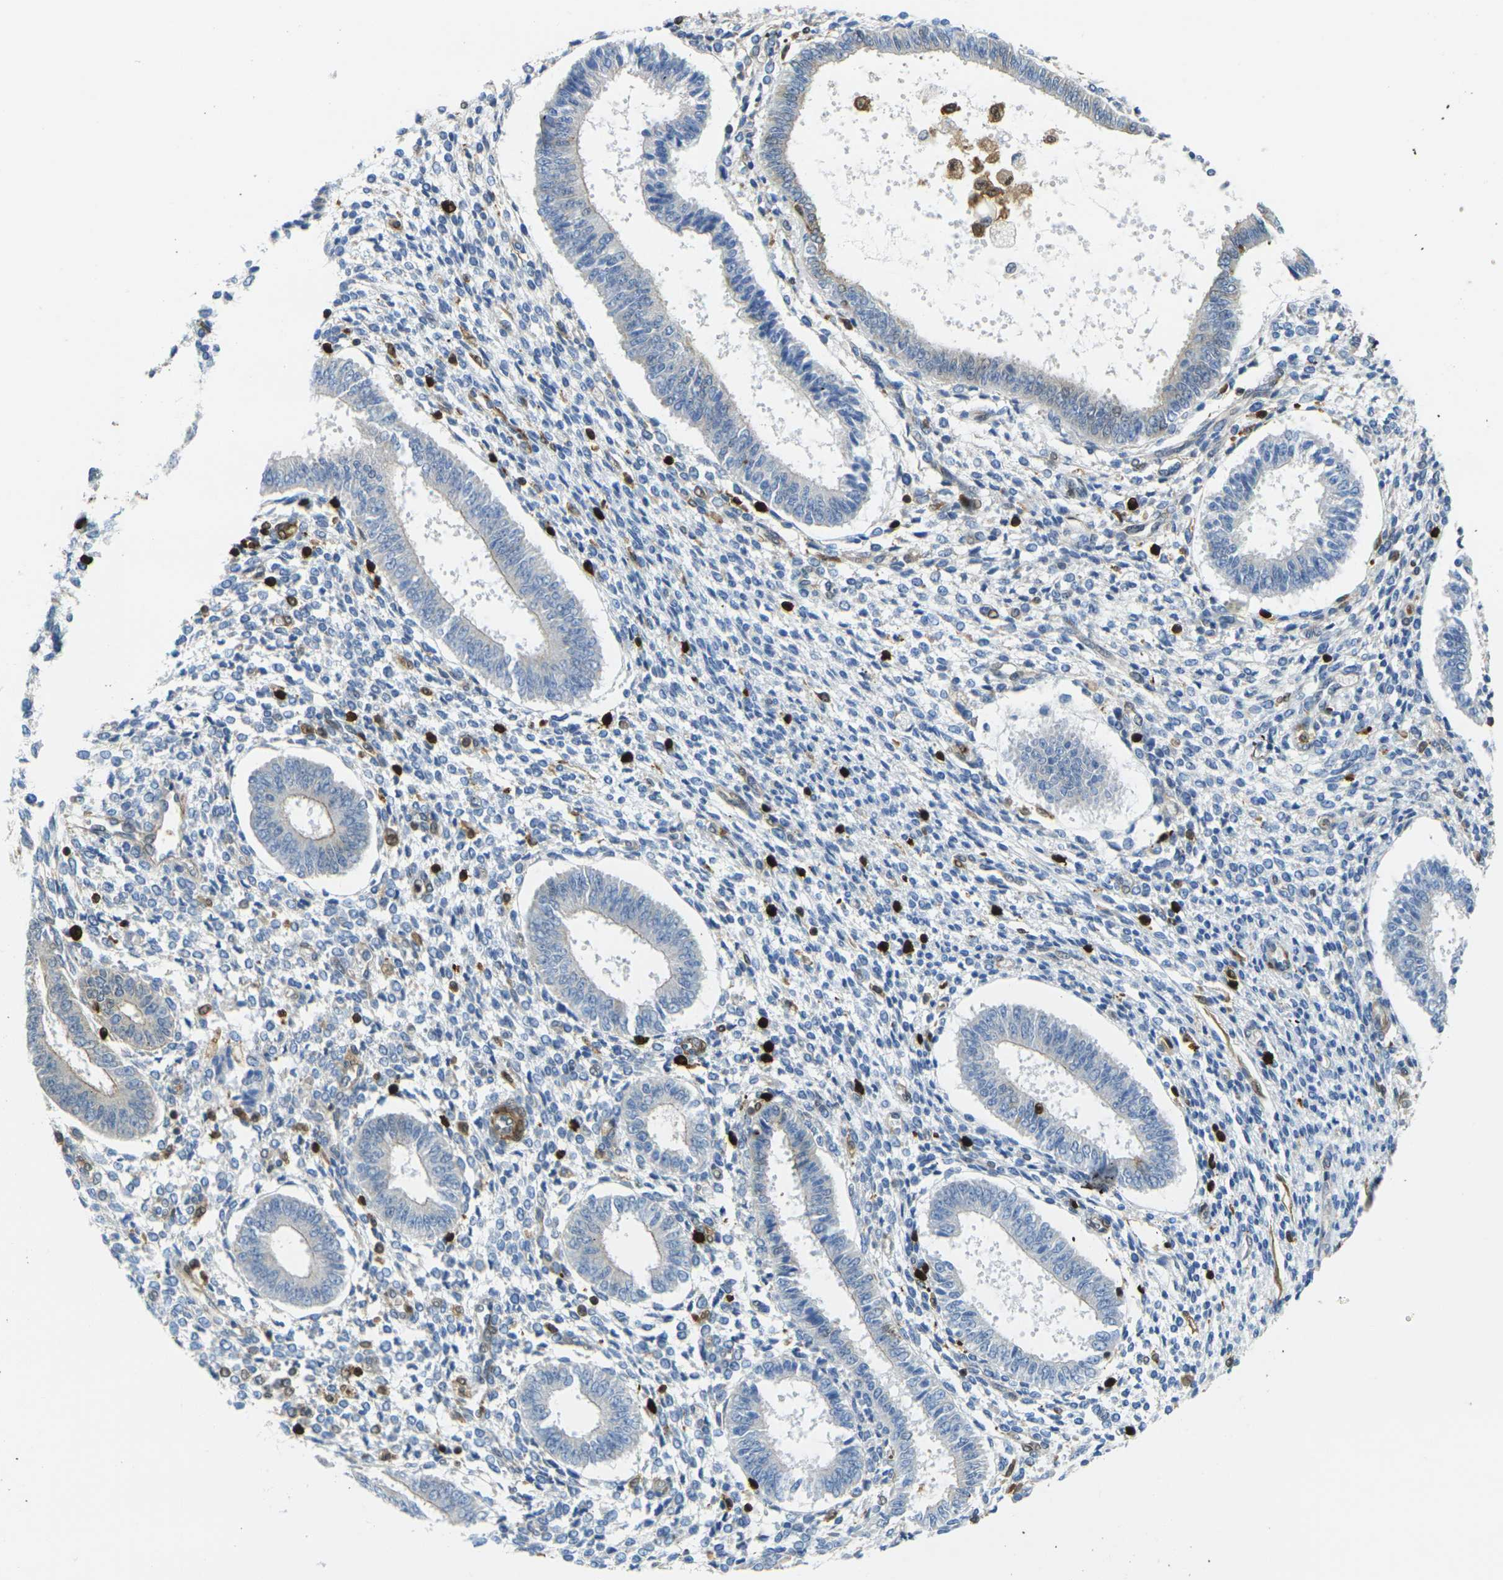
{"staining": {"intensity": "weak", "quantity": "<25%", "location": "cytoplasmic/membranous"}, "tissue": "endometrium", "cell_type": "Cells in endometrial stroma", "image_type": "normal", "snomed": [{"axis": "morphology", "description": "Normal tissue, NOS"}, {"axis": "topography", "description": "Endometrium"}], "caption": "Immunohistochemical staining of benign human endometrium exhibits no significant expression in cells in endometrial stroma.", "gene": "LASP1", "patient": {"sex": "female", "age": 35}}